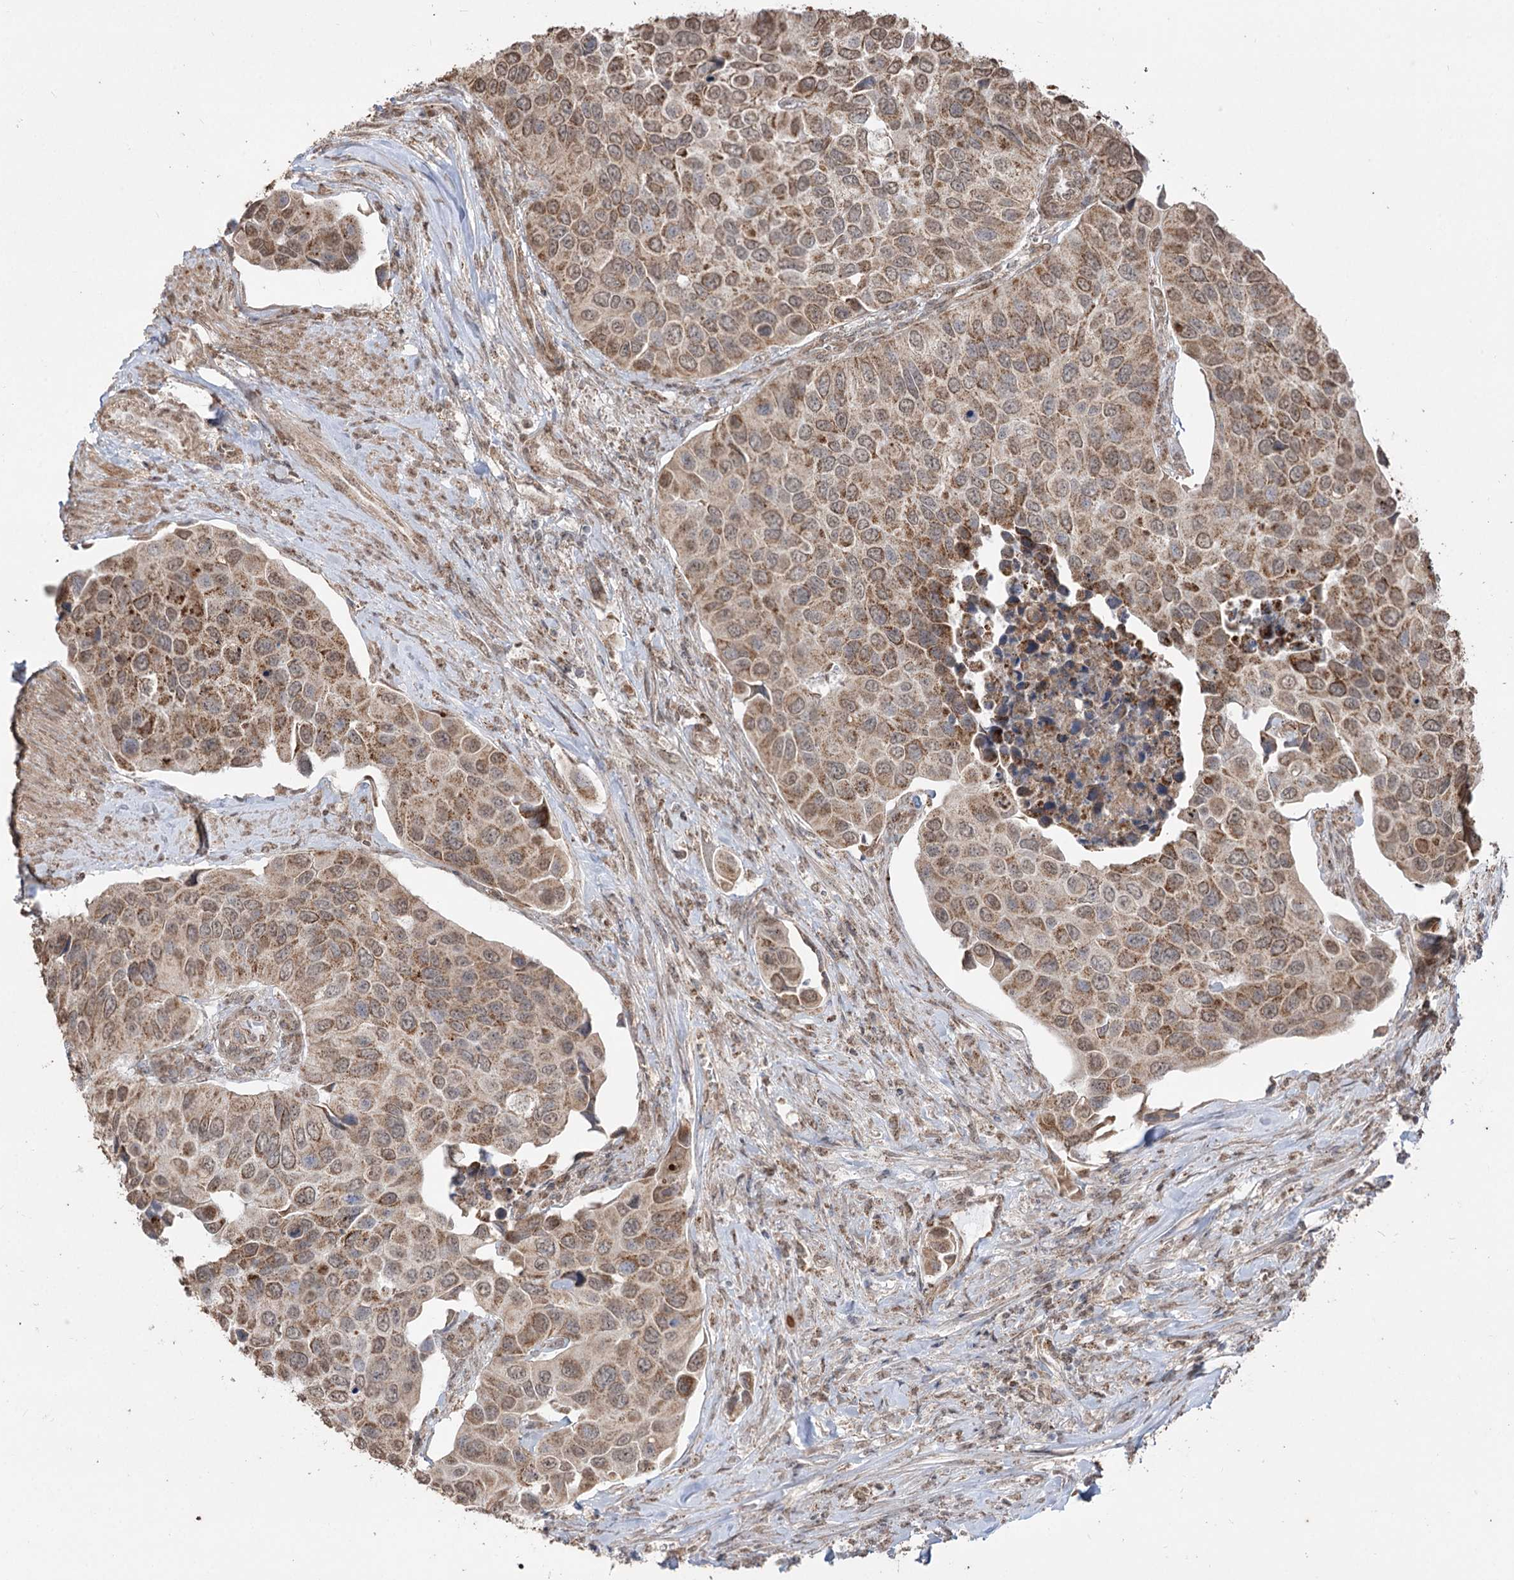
{"staining": {"intensity": "moderate", "quantity": ">75%", "location": "cytoplasmic/membranous,nuclear"}, "tissue": "urothelial cancer", "cell_type": "Tumor cells", "image_type": "cancer", "snomed": [{"axis": "morphology", "description": "Urothelial carcinoma, High grade"}, {"axis": "topography", "description": "Urinary bladder"}], "caption": "Immunohistochemical staining of urothelial cancer exhibits moderate cytoplasmic/membranous and nuclear protein expression in approximately >75% of tumor cells. (IHC, brightfield microscopy, high magnification).", "gene": "ZSCAN23", "patient": {"sex": "male", "age": 74}}